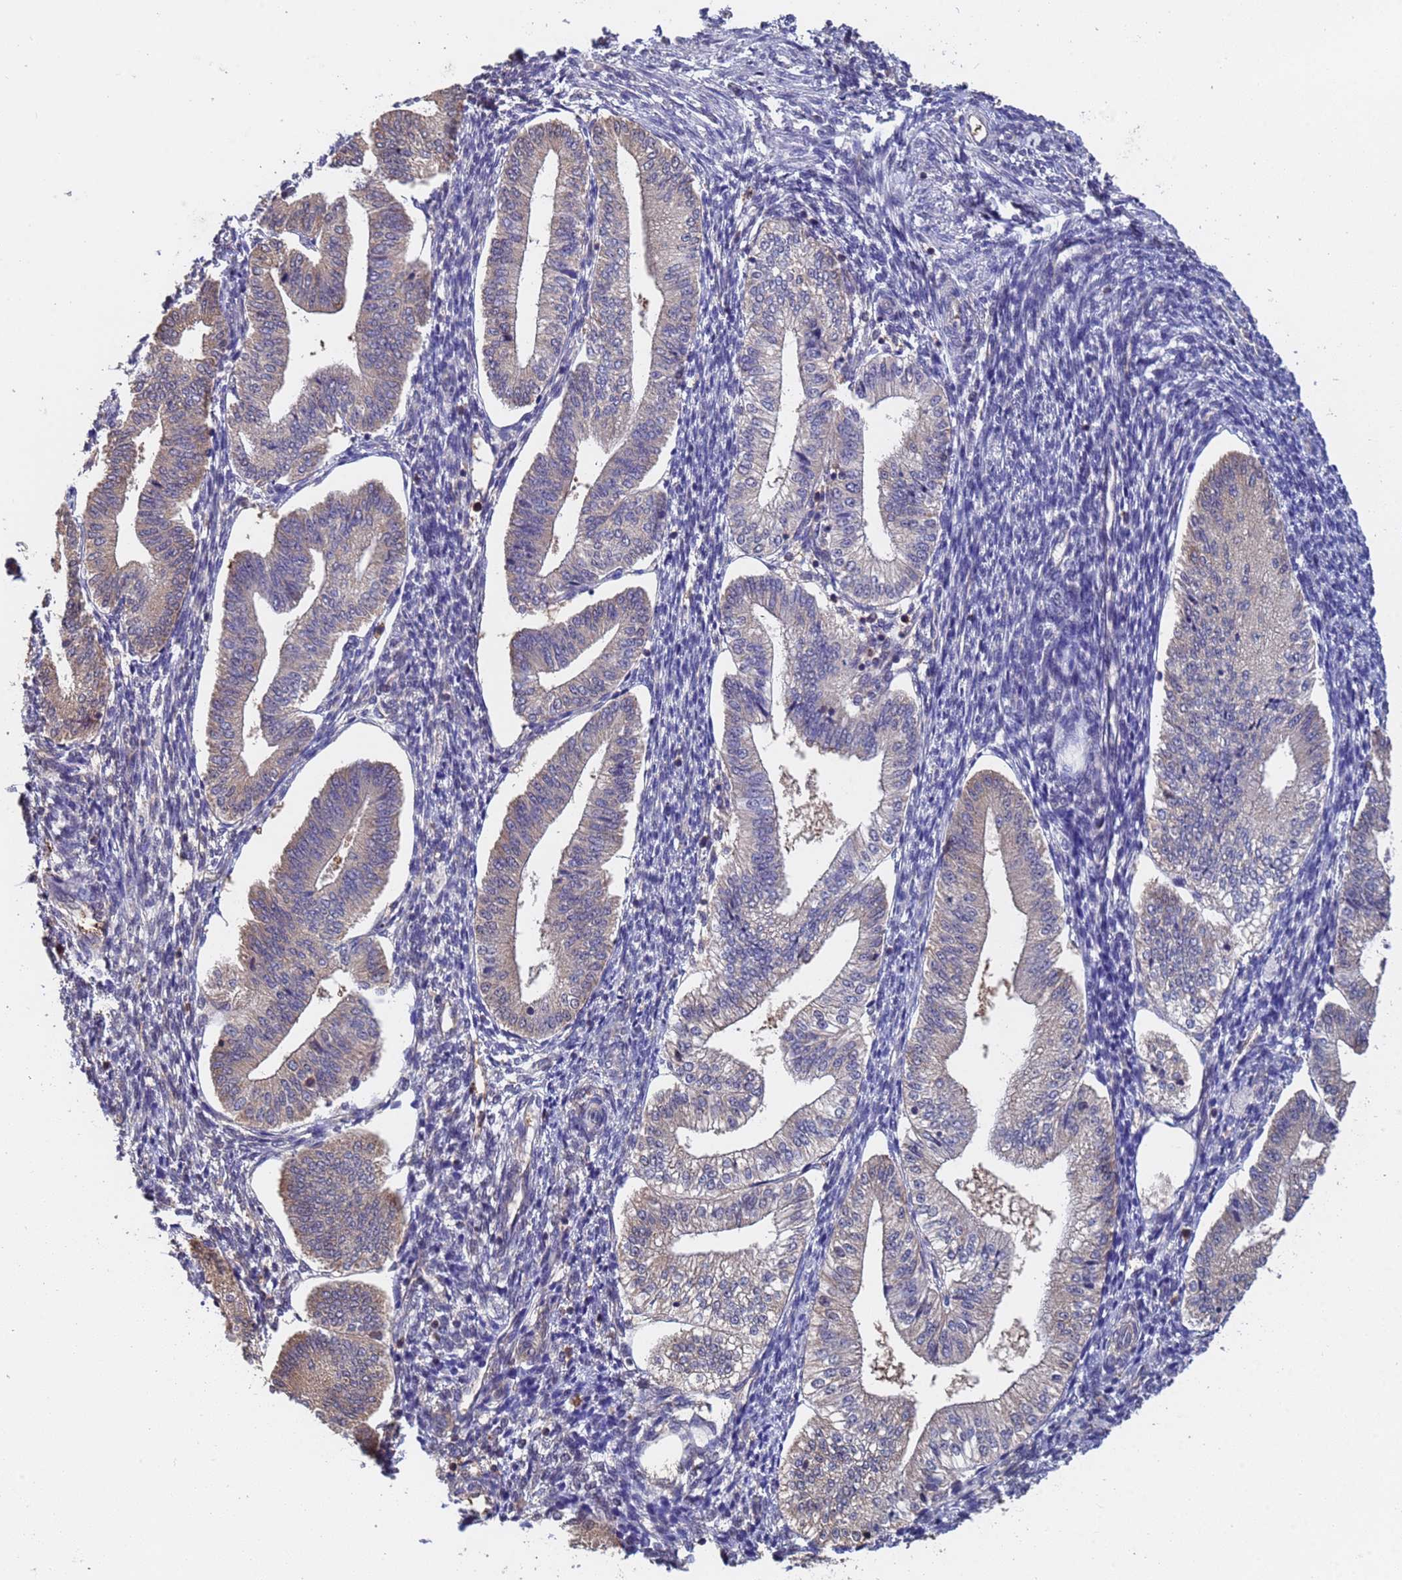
{"staining": {"intensity": "weak", "quantity": "25%-75%", "location": "cytoplasmic/membranous"}, "tissue": "endometrium", "cell_type": "Cells in endometrial stroma", "image_type": "normal", "snomed": [{"axis": "morphology", "description": "Normal tissue, NOS"}, {"axis": "topography", "description": "Endometrium"}], "caption": "Protein staining of unremarkable endometrium reveals weak cytoplasmic/membranous staining in approximately 25%-75% of cells in endometrial stroma. The protein of interest is stained brown, and the nuclei are stained in blue (DAB IHC with brightfield microscopy, high magnification).", "gene": "FAM25A", "patient": {"sex": "female", "age": 34}}